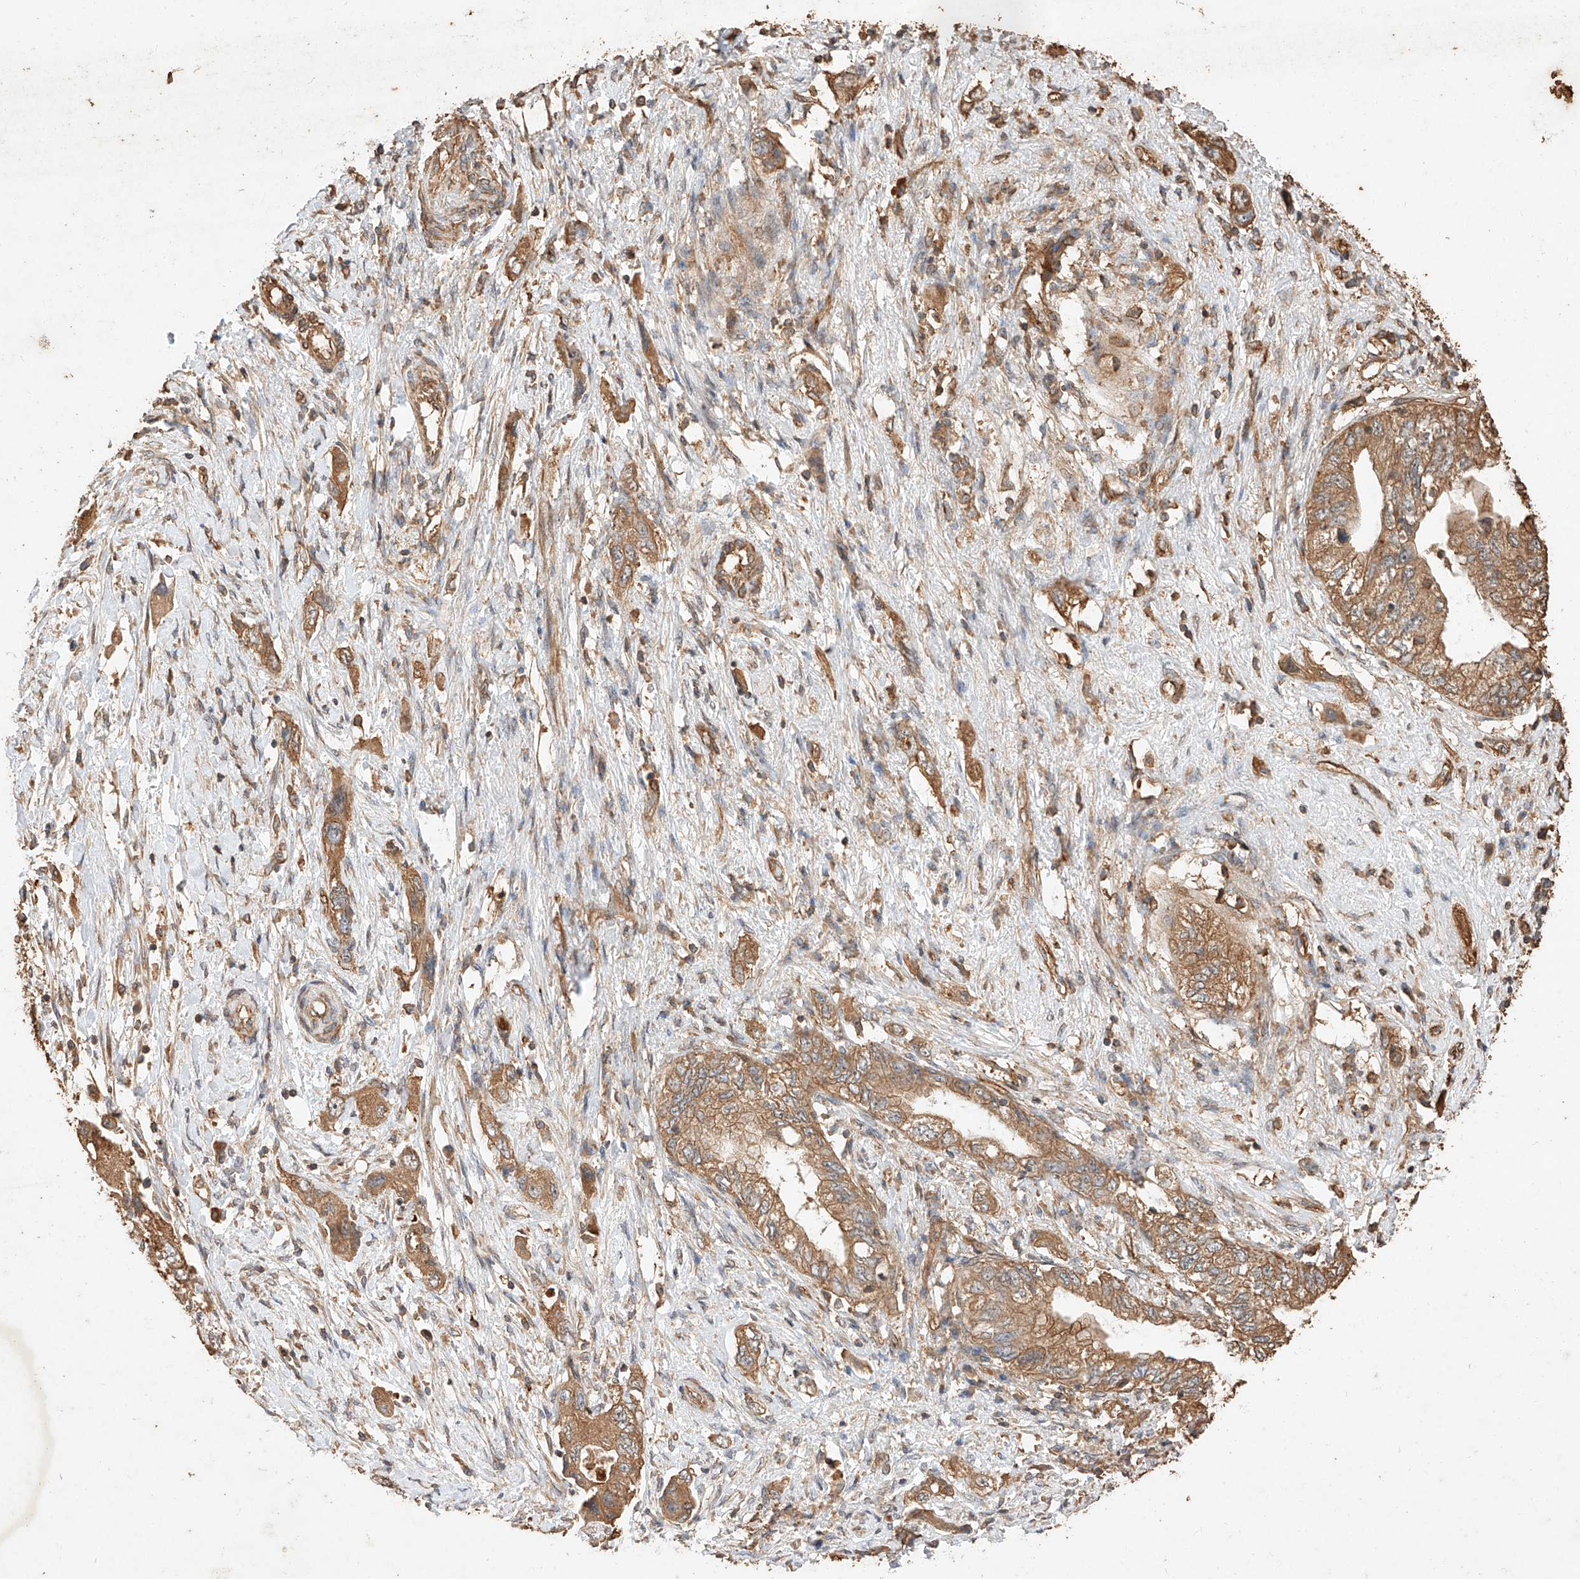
{"staining": {"intensity": "moderate", "quantity": ">75%", "location": "cytoplasmic/membranous"}, "tissue": "pancreatic cancer", "cell_type": "Tumor cells", "image_type": "cancer", "snomed": [{"axis": "morphology", "description": "Adenocarcinoma, NOS"}, {"axis": "topography", "description": "Pancreas"}], "caption": "Protein analysis of pancreatic adenocarcinoma tissue reveals moderate cytoplasmic/membranous positivity in approximately >75% of tumor cells.", "gene": "GHDC", "patient": {"sex": "female", "age": 73}}